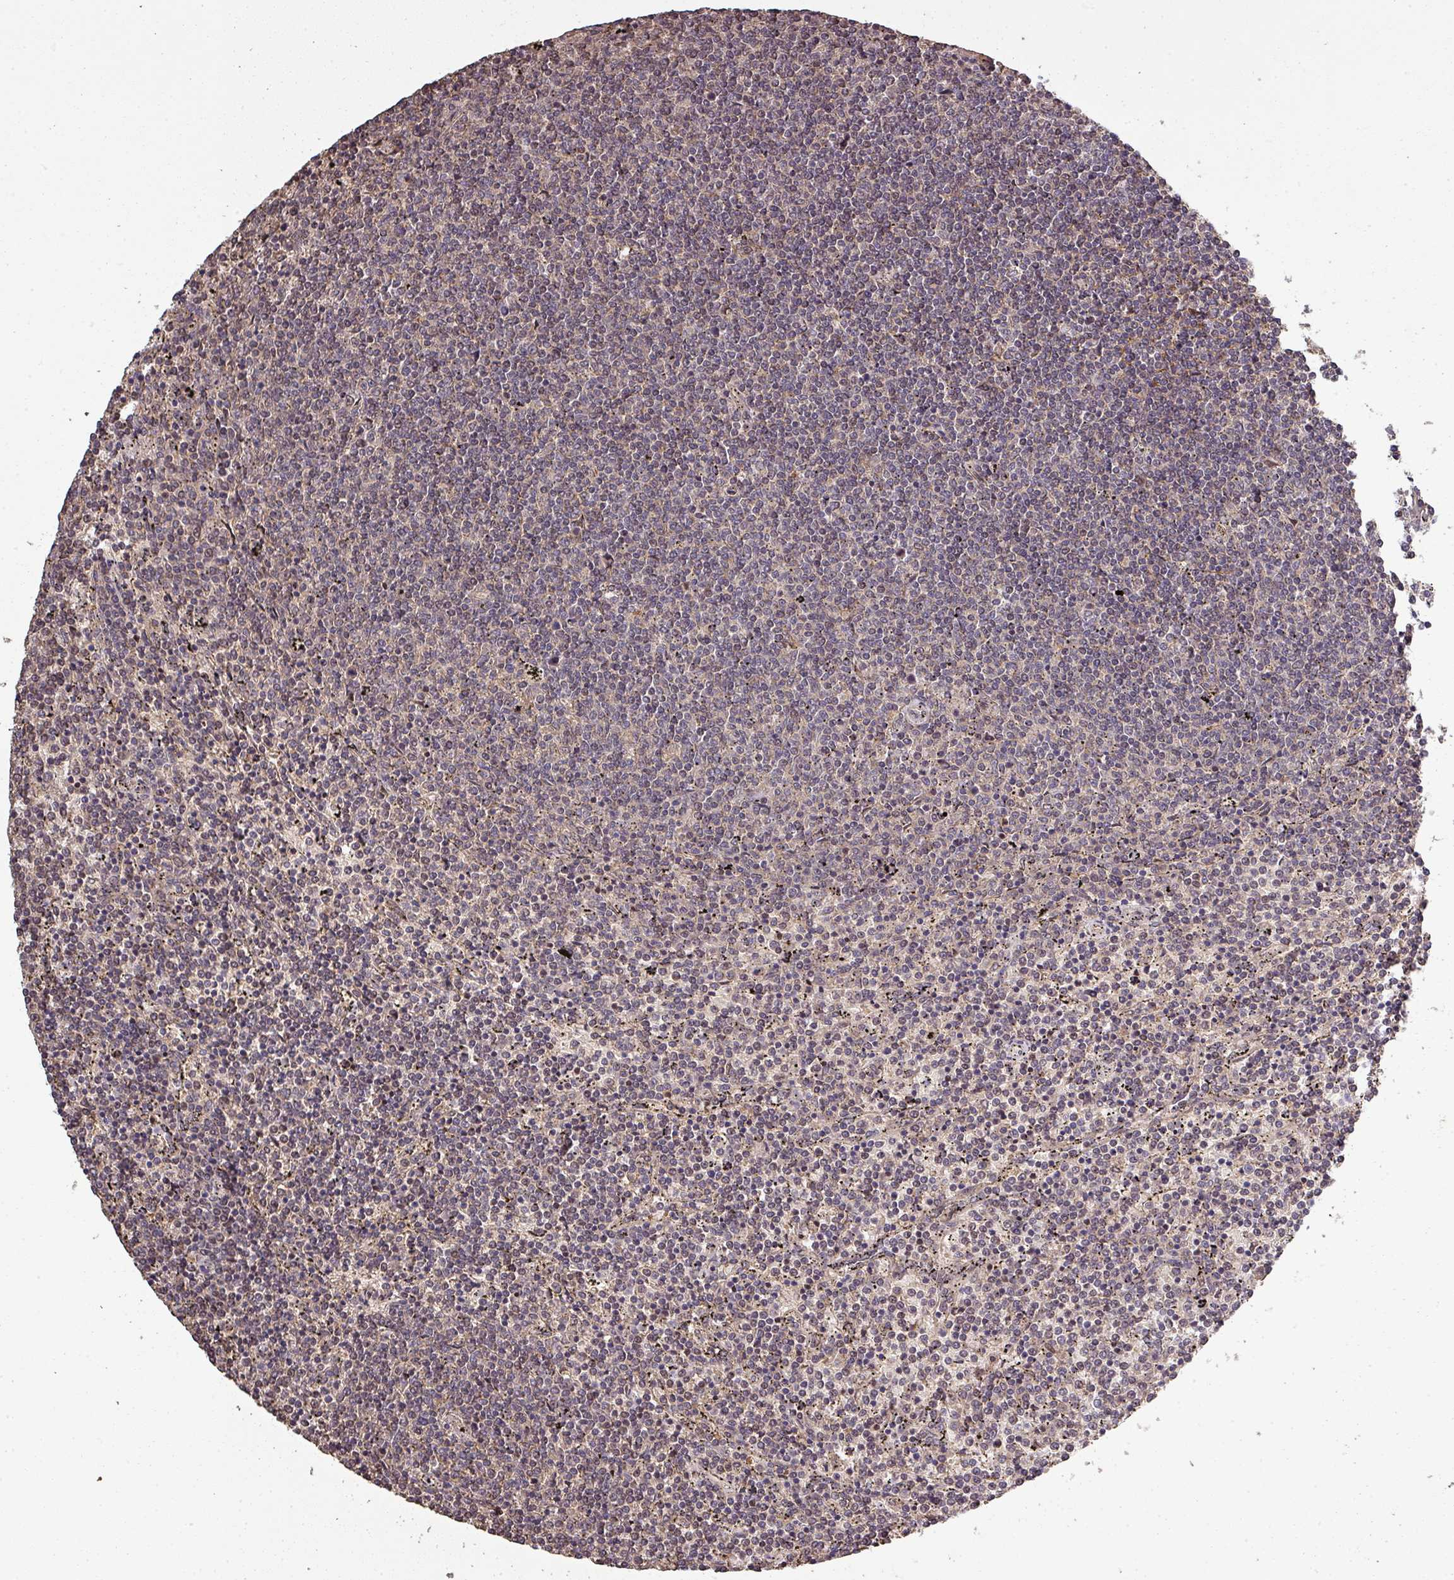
{"staining": {"intensity": "weak", "quantity": "<25%", "location": "cytoplasmic/membranous"}, "tissue": "lymphoma", "cell_type": "Tumor cells", "image_type": "cancer", "snomed": [{"axis": "morphology", "description": "Malignant lymphoma, non-Hodgkin's type, Low grade"}, {"axis": "topography", "description": "Spleen"}], "caption": "Immunohistochemistry (IHC) photomicrograph of neoplastic tissue: human lymphoma stained with DAB shows no significant protein expression in tumor cells. (DAB (3,3'-diaminobenzidine) IHC with hematoxylin counter stain).", "gene": "ISLR", "patient": {"sex": "female", "age": 50}}